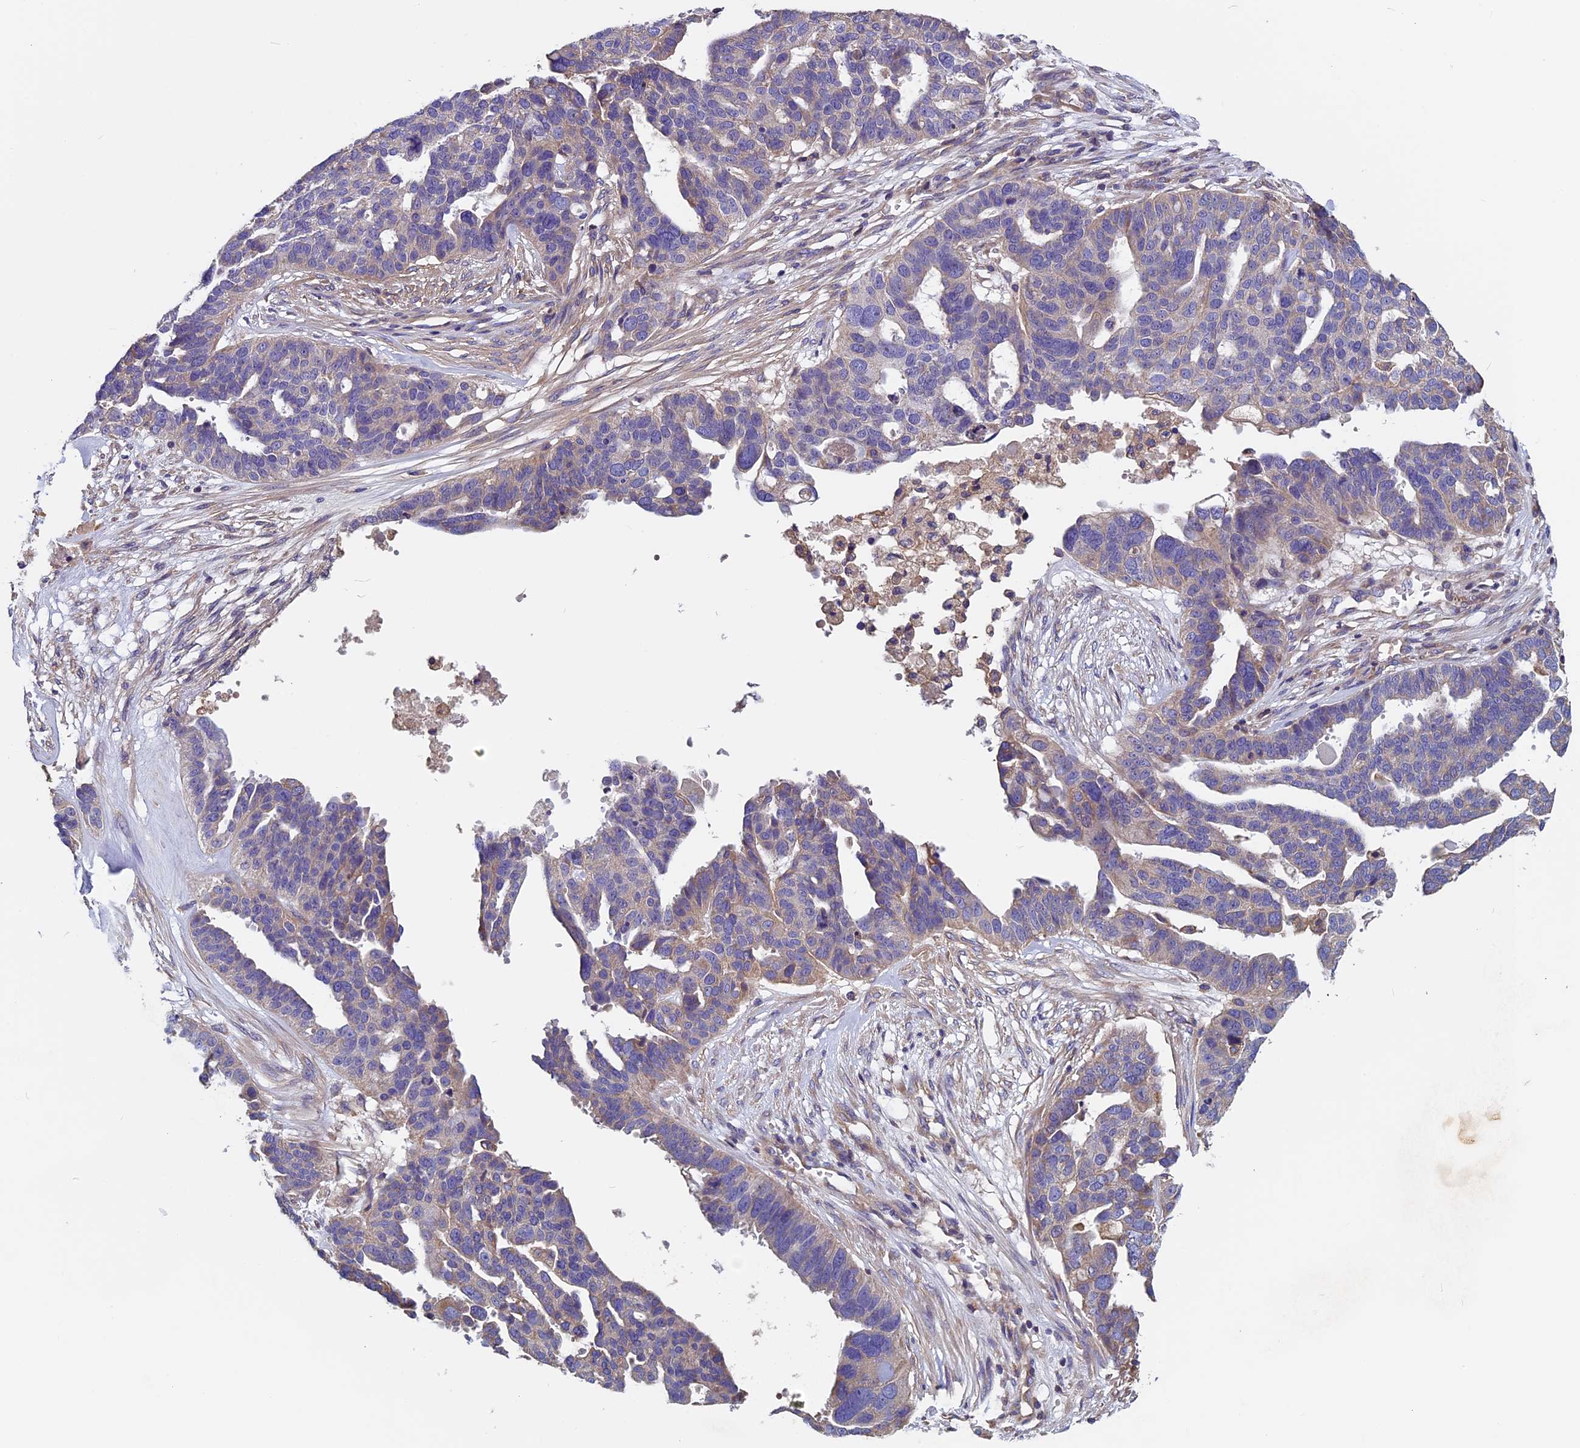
{"staining": {"intensity": "weak", "quantity": "<25%", "location": "cytoplasmic/membranous"}, "tissue": "ovarian cancer", "cell_type": "Tumor cells", "image_type": "cancer", "snomed": [{"axis": "morphology", "description": "Cystadenocarcinoma, serous, NOS"}, {"axis": "topography", "description": "Ovary"}], "caption": "This is an immunohistochemistry image of human ovarian cancer (serous cystadenocarcinoma). There is no positivity in tumor cells.", "gene": "CCDC153", "patient": {"sex": "female", "age": 59}}